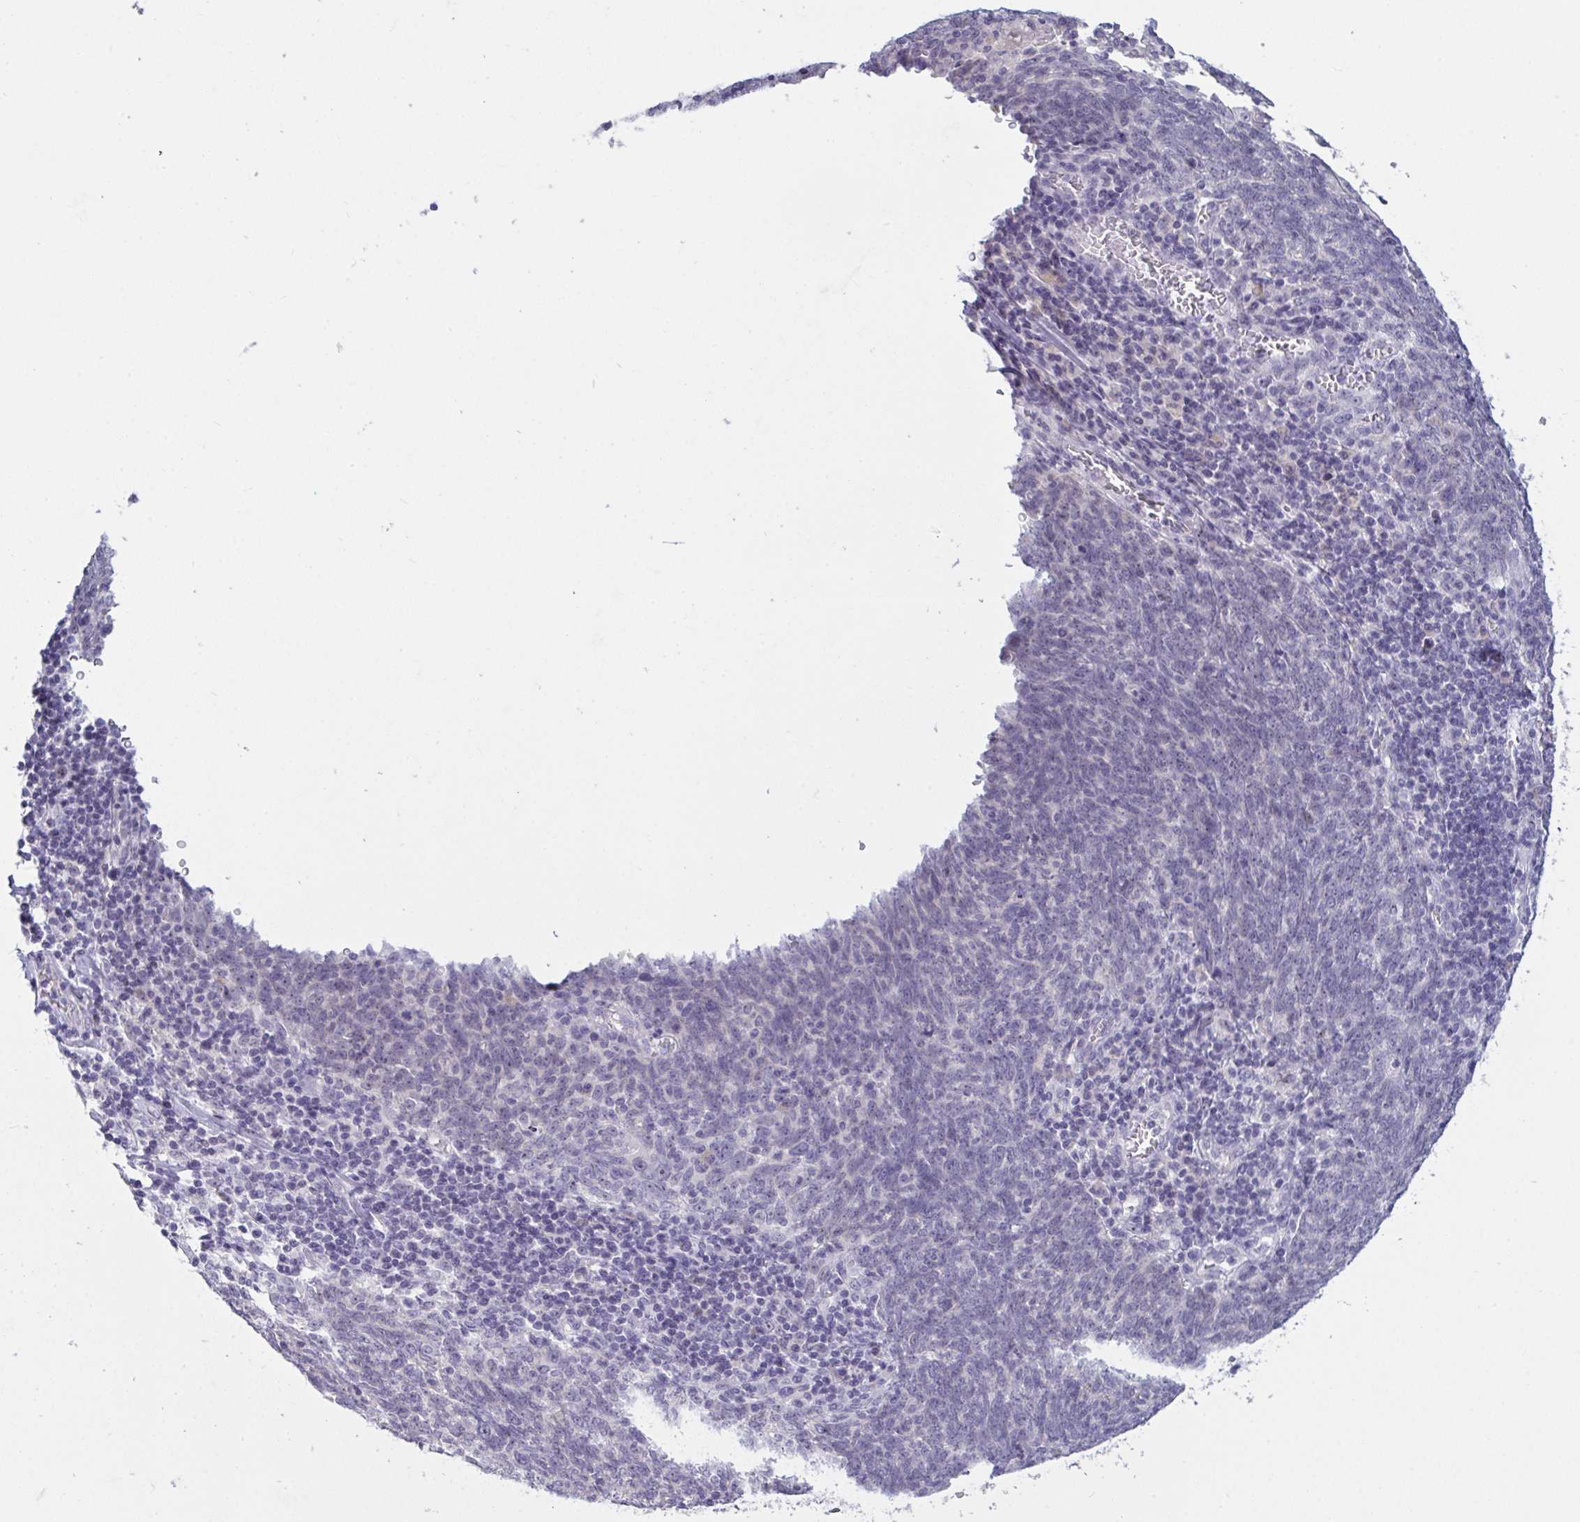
{"staining": {"intensity": "negative", "quantity": "none", "location": "none"}, "tissue": "lung cancer", "cell_type": "Tumor cells", "image_type": "cancer", "snomed": [{"axis": "morphology", "description": "Squamous cell carcinoma, NOS"}, {"axis": "topography", "description": "Lung"}], "caption": "Protein analysis of lung squamous cell carcinoma demonstrates no significant positivity in tumor cells.", "gene": "MYC", "patient": {"sex": "female", "age": 72}}